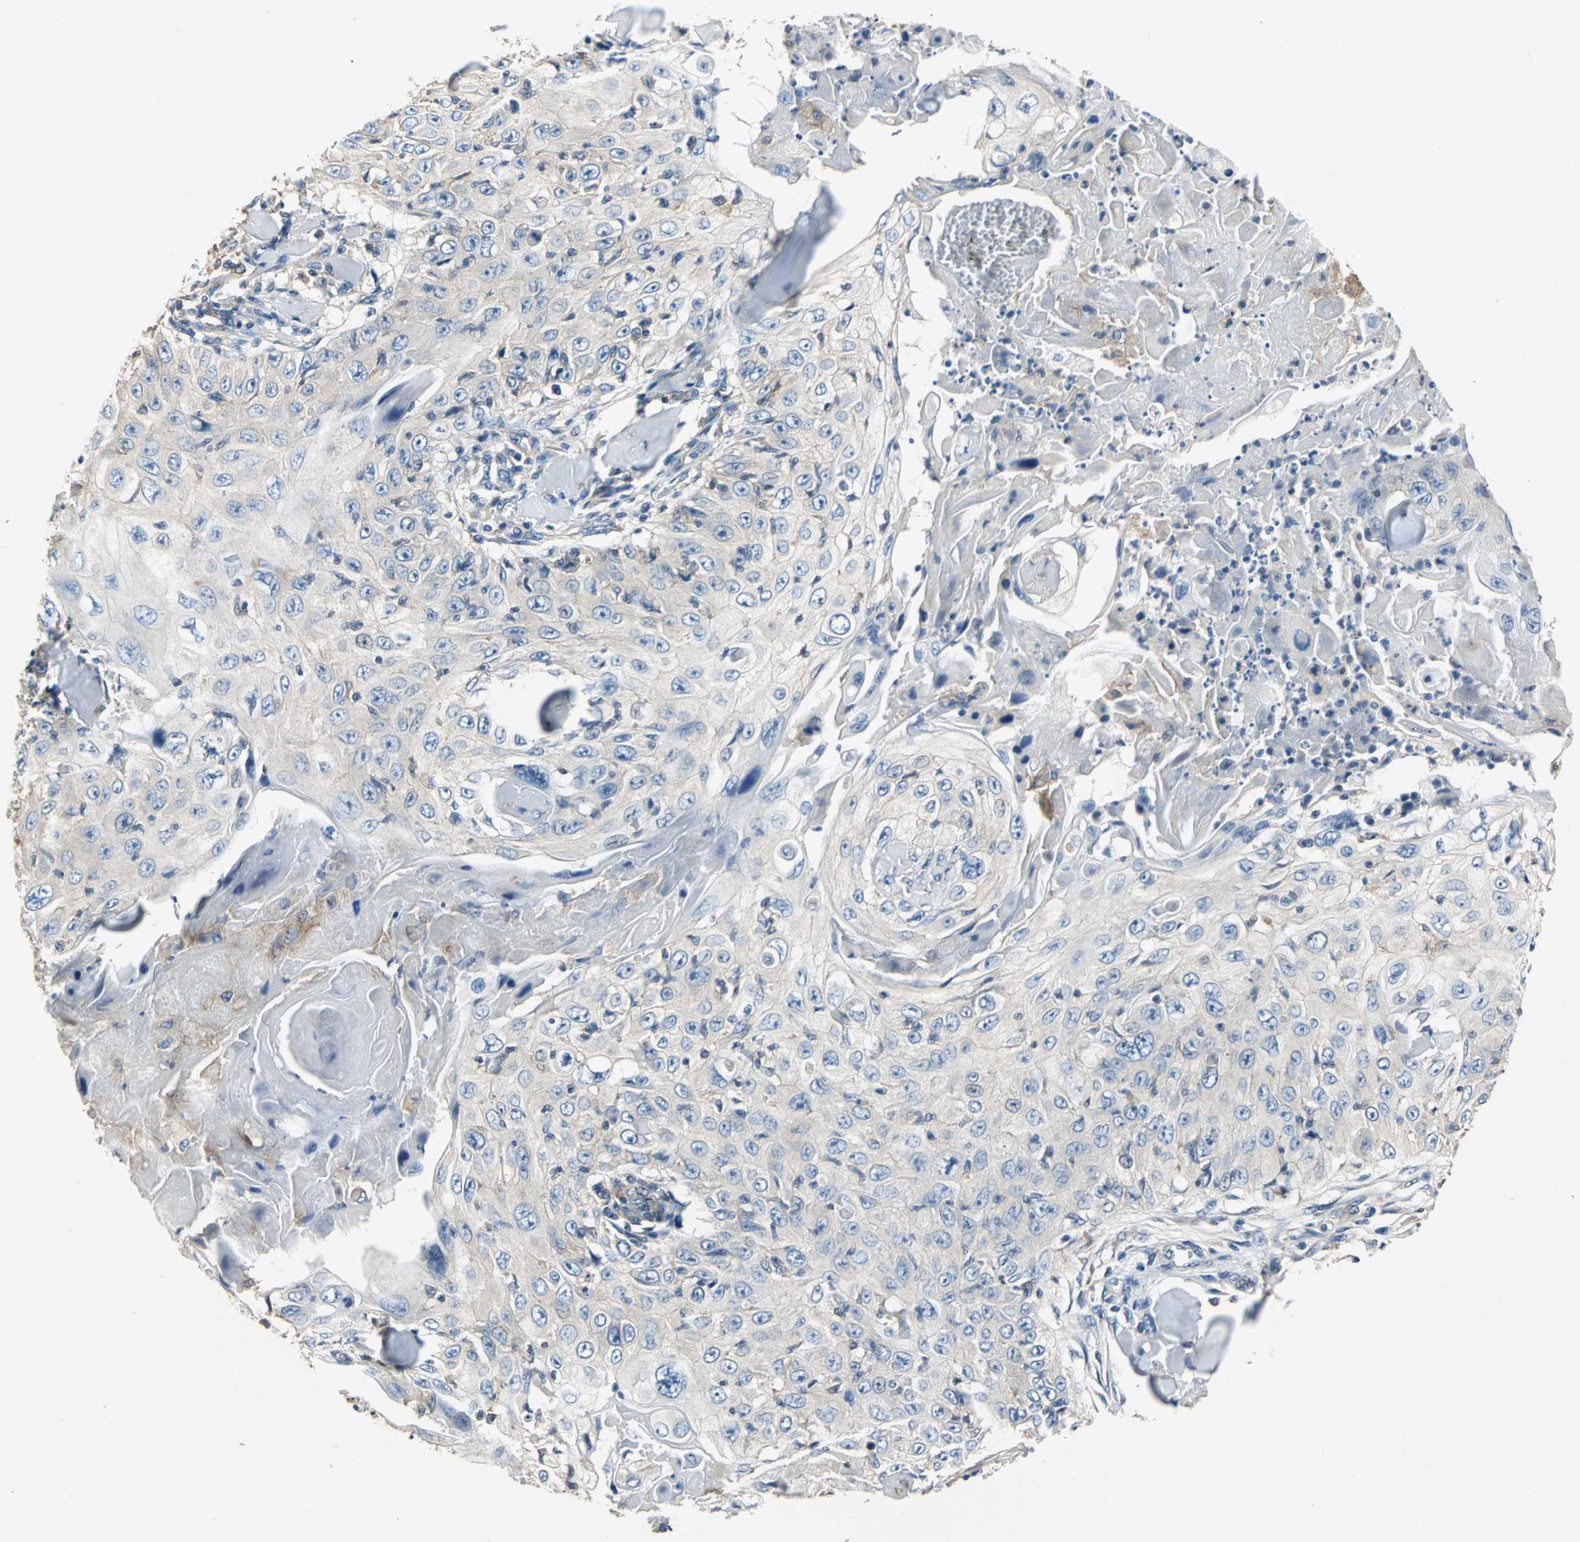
{"staining": {"intensity": "weak", "quantity": "<25%", "location": "cytoplasmic/membranous"}, "tissue": "skin cancer", "cell_type": "Tumor cells", "image_type": "cancer", "snomed": [{"axis": "morphology", "description": "Squamous cell carcinoma, NOS"}, {"axis": "topography", "description": "Skin"}], "caption": "Squamous cell carcinoma (skin) was stained to show a protein in brown. There is no significant positivity in tumor cells. (Stains: DAB (3,3'-diaminobenzidine) immunohistochemistry (IHC) with hematoxylin counter stain, Microscopy: brightfield microscopy at high magnification).", "gene": "DDX3Y", "patient": {"sex": "male", "age": 86}}